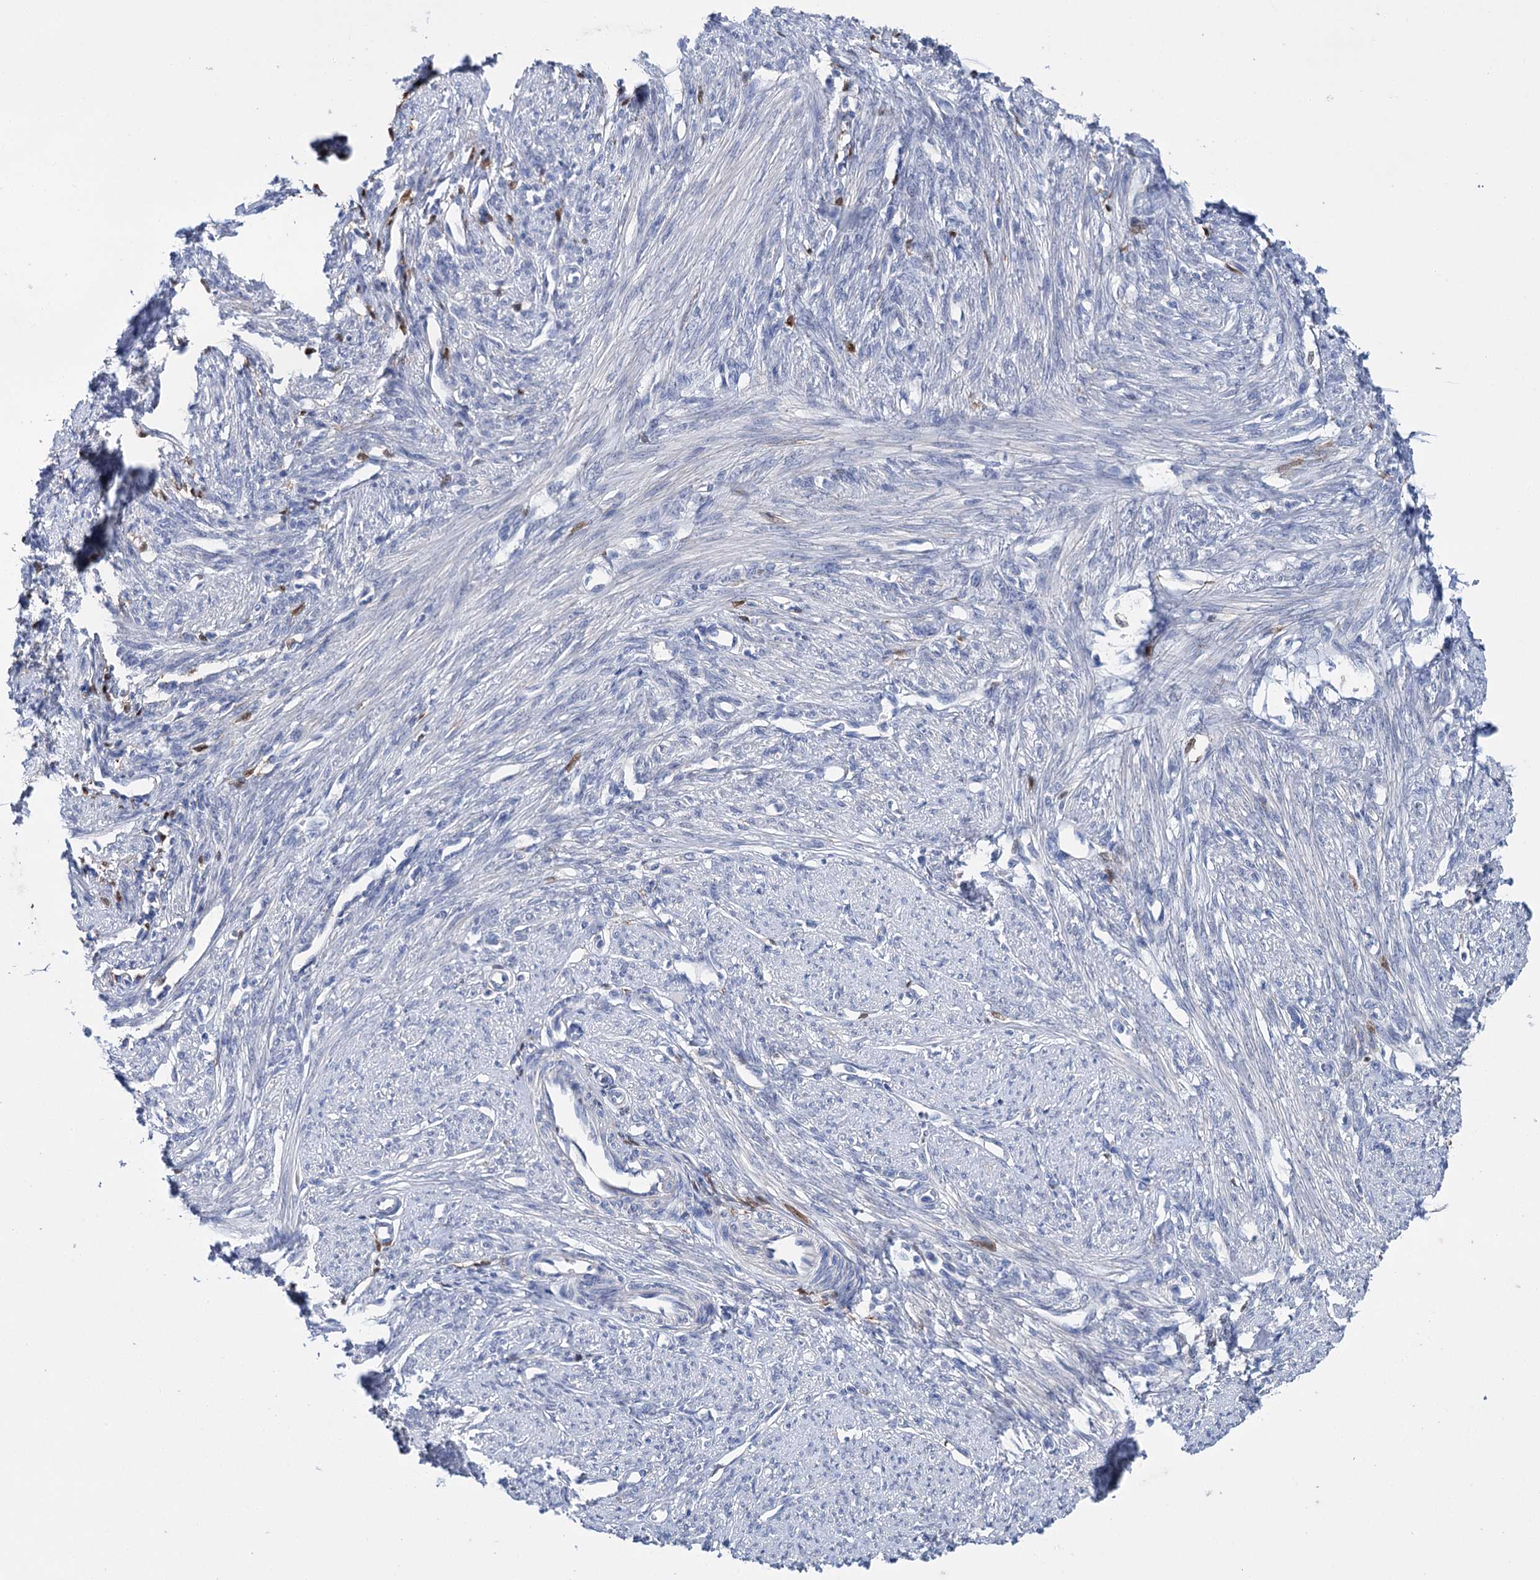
{"staining": {"intensity": "negative", "quantity": "none", "location": "none"}, "tissue": "smooth muscle", "cell_type": "Smooth muscle cells", "image_type": "normal", "snomed": [{"axis": "morphology", "description": "Normal tissue, NOS"}, {"axis": "topography", "description": "Smooth muscle"}, {"axis": "topography", "description": "Uterus"}], "caption": "This is an IHC micrograph of normal human smooth muscle. There is no expression in smooth muscle cells.", "gene": "LYZL4", "patient": {"sex": "female", "age": 59}}